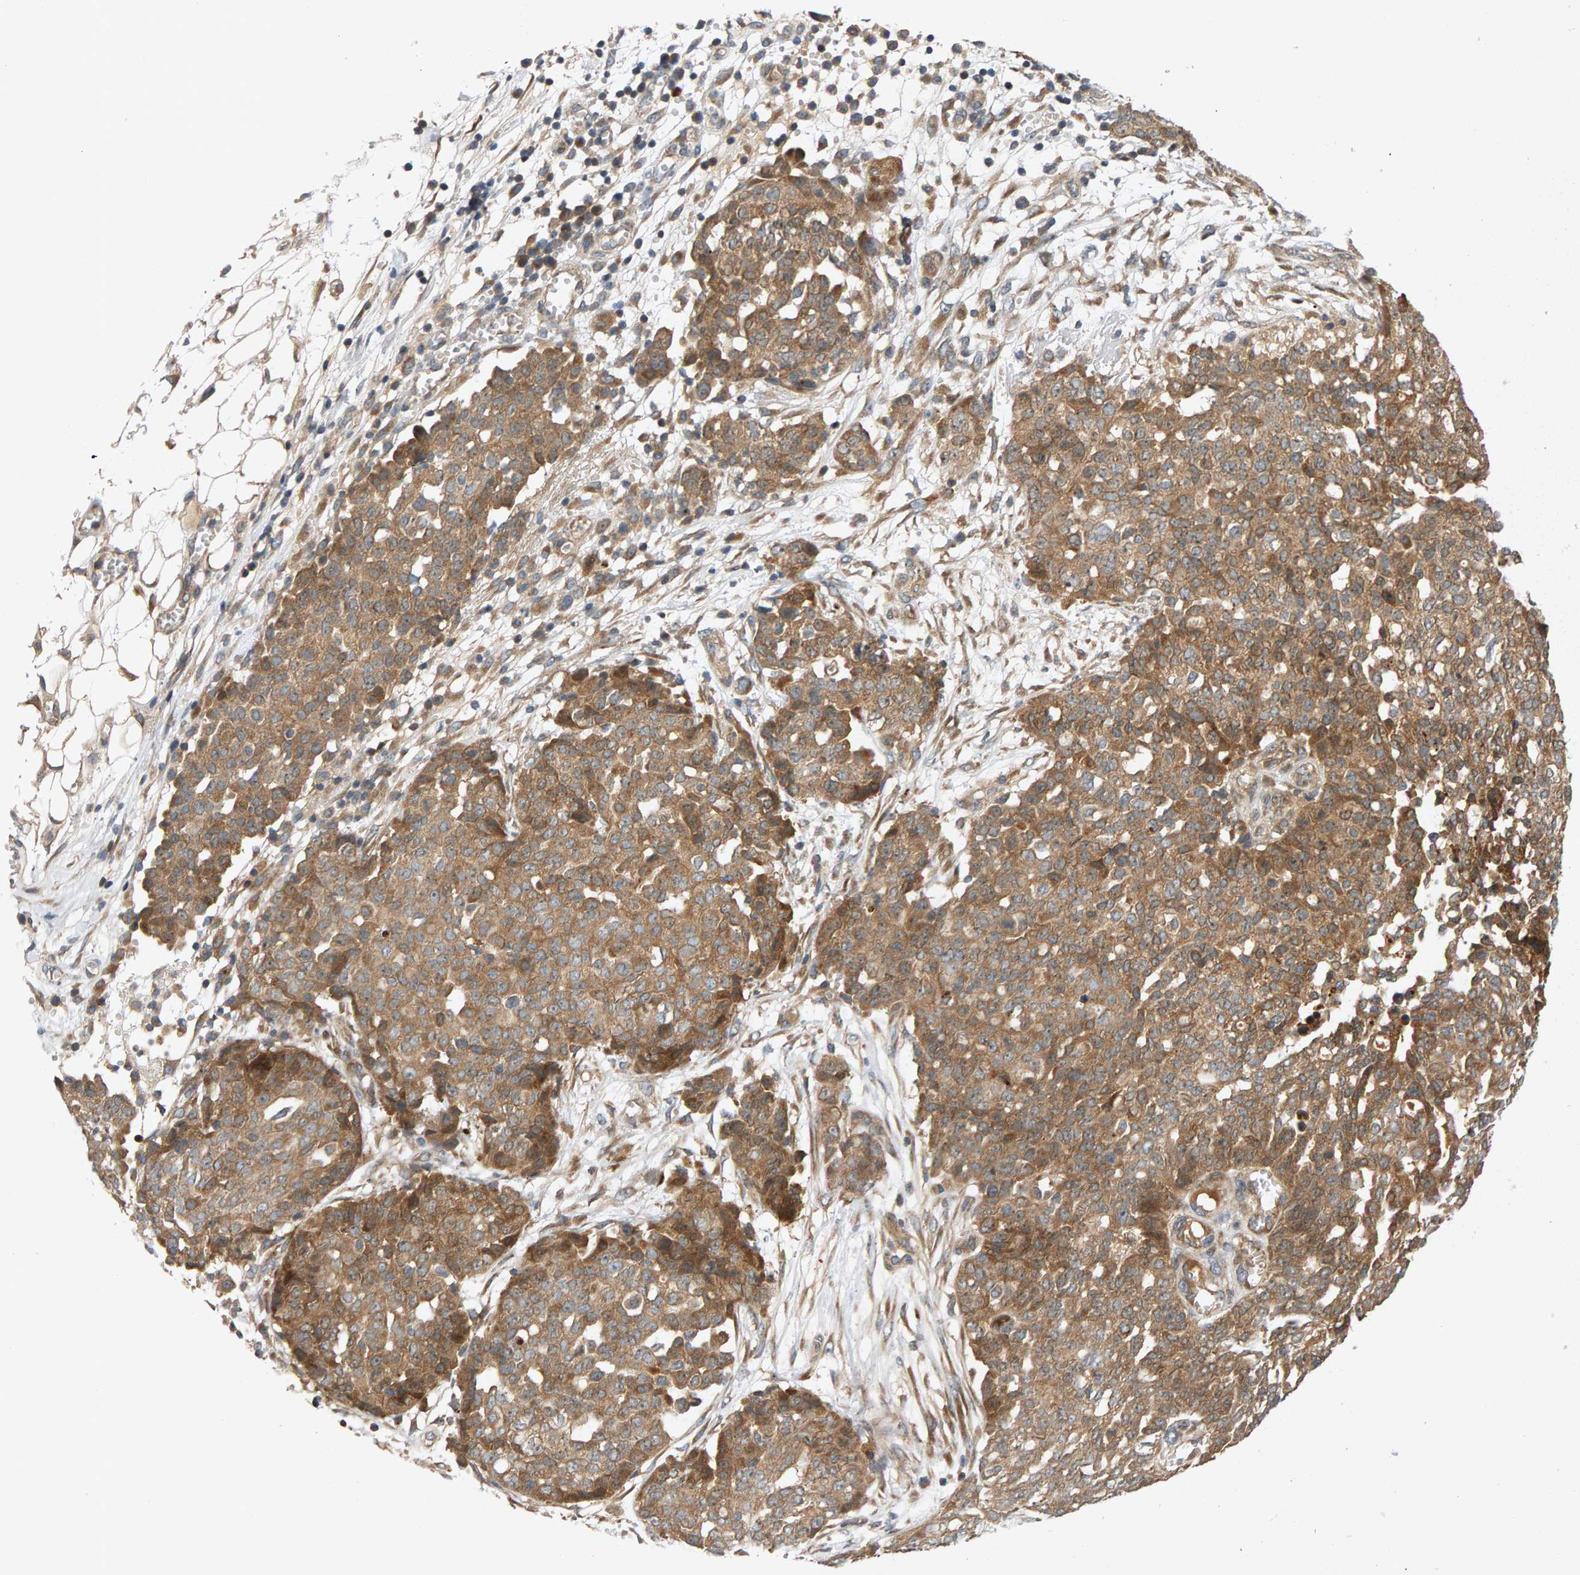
{"staining": {"intensity": "moderate", "quantity": ">75%", "location": "cytoplasmic/membranous"}, "tissue": "ovarian cancer", "cell_type": "Tumor cells", "image_type": "cancer", "snomed": [{"axis": "morphology", "description": "Cystadenocarcinoma, serous, NOS"}, {"axis": "topography", "description": "Soft tissue"}, {"axis": "topography", "description": "Ovary"}], "caption": "Serous cystadenocarcinoma (ovarian) stained with DAB immunohistochemistry (IHC) exhibits medium levels of moderate cytoplasmic/membranous staining in approximately >75% of tumor cells. The staining is performed using DAB (3,3'-diaminobenzidine) brown chromogen to label protein expression. The nuclei are counter-stained blue using hematoxylin.", "gene": "BAHCC1", "patient": {"sex": "female", "age": 57}}